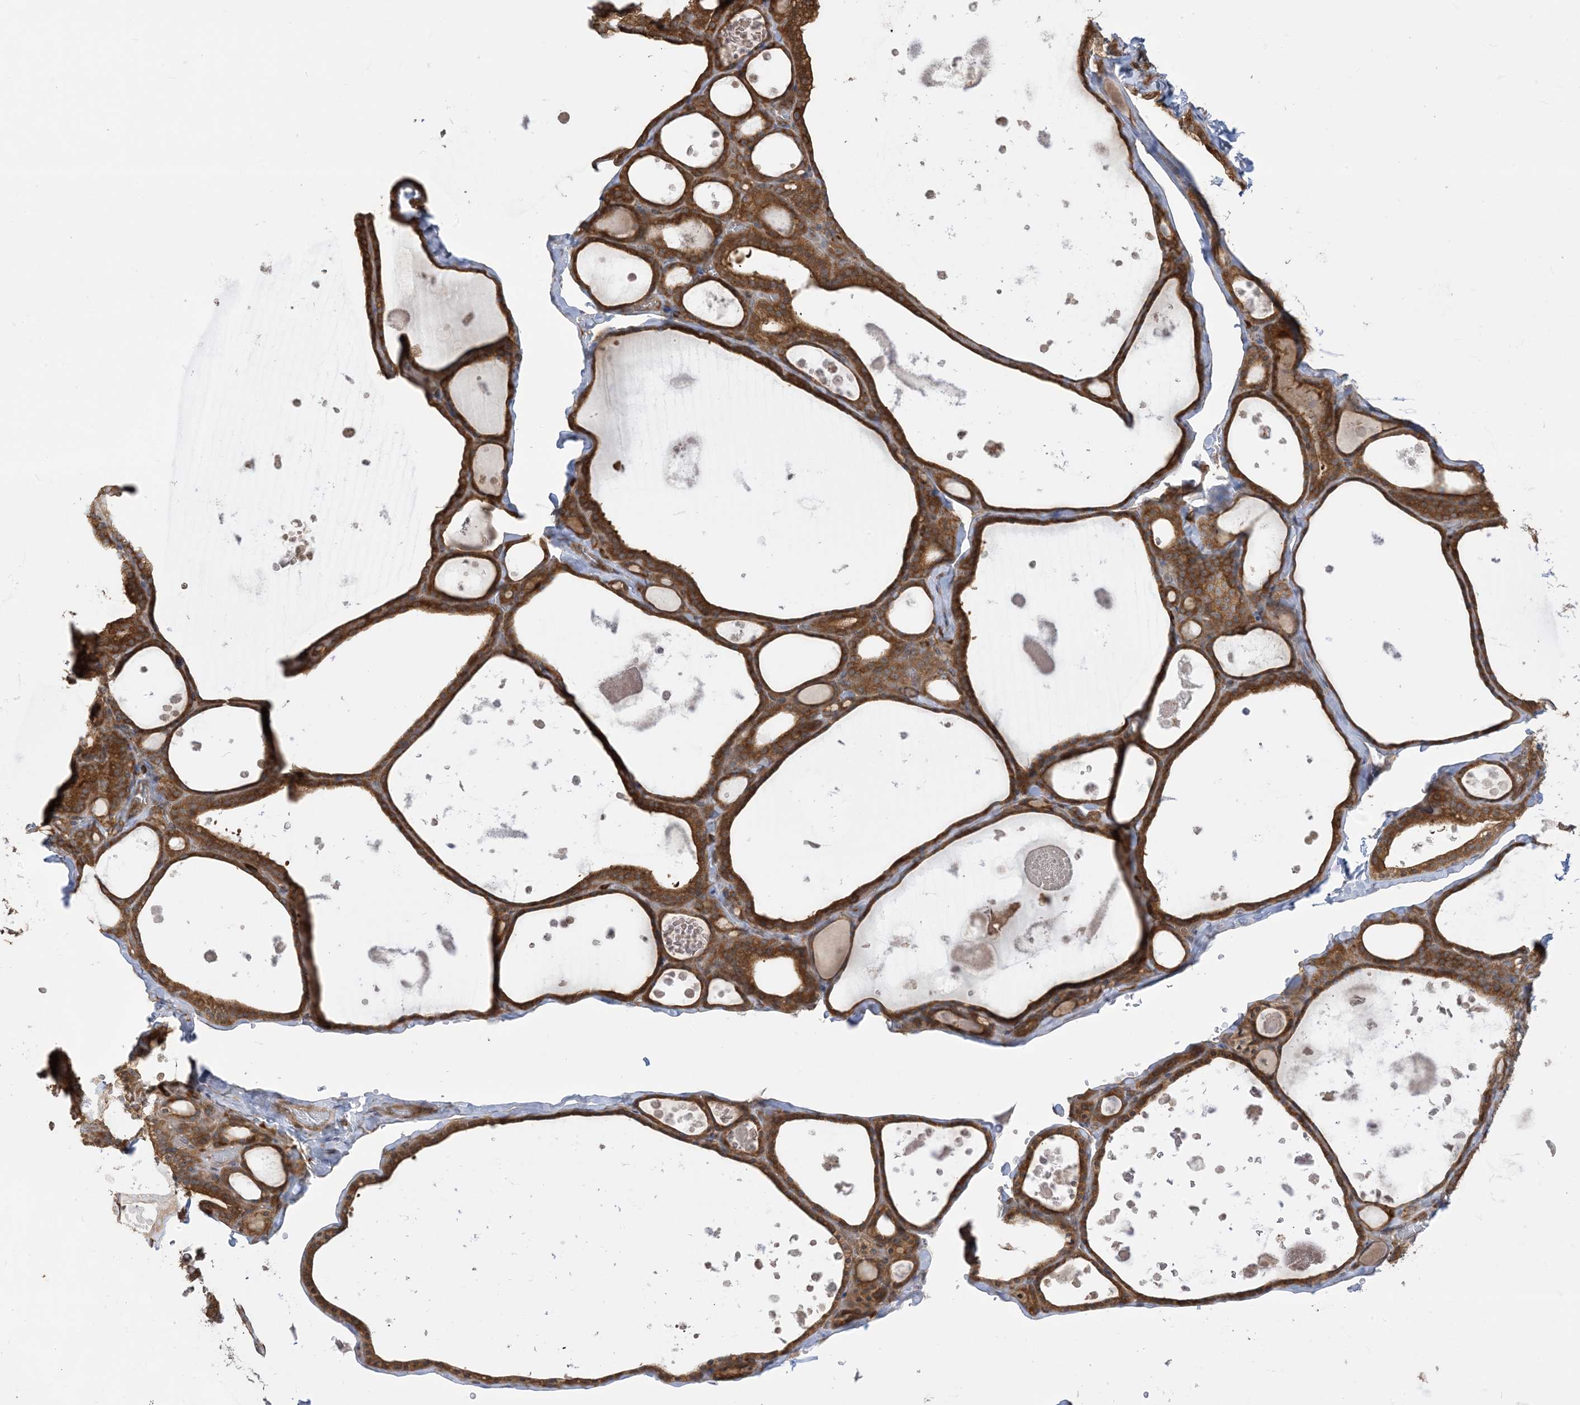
{"staining": {"intensity": "strong", "quantity": ">75%", "location": "cytoplasmic/membranous"}, "tissue": "thyroid gland", "cell_type": "Glandular cells", "image_type": "normal", "snomed": [{"axis": "morphology", "description": "Normal tissue, NOS"}, {"axis": "topography", "description": "Thyroid gland"}], "caption": "DAB (3,3'-diaminobenzidine) immunohistochemical staining of benign human thyroid gland shows strong cytoplasmic/membranous protein positivity in about >75% of glandular cells.", "gene": "SRP72", "patient": {"sex": "male", "age": 56}}